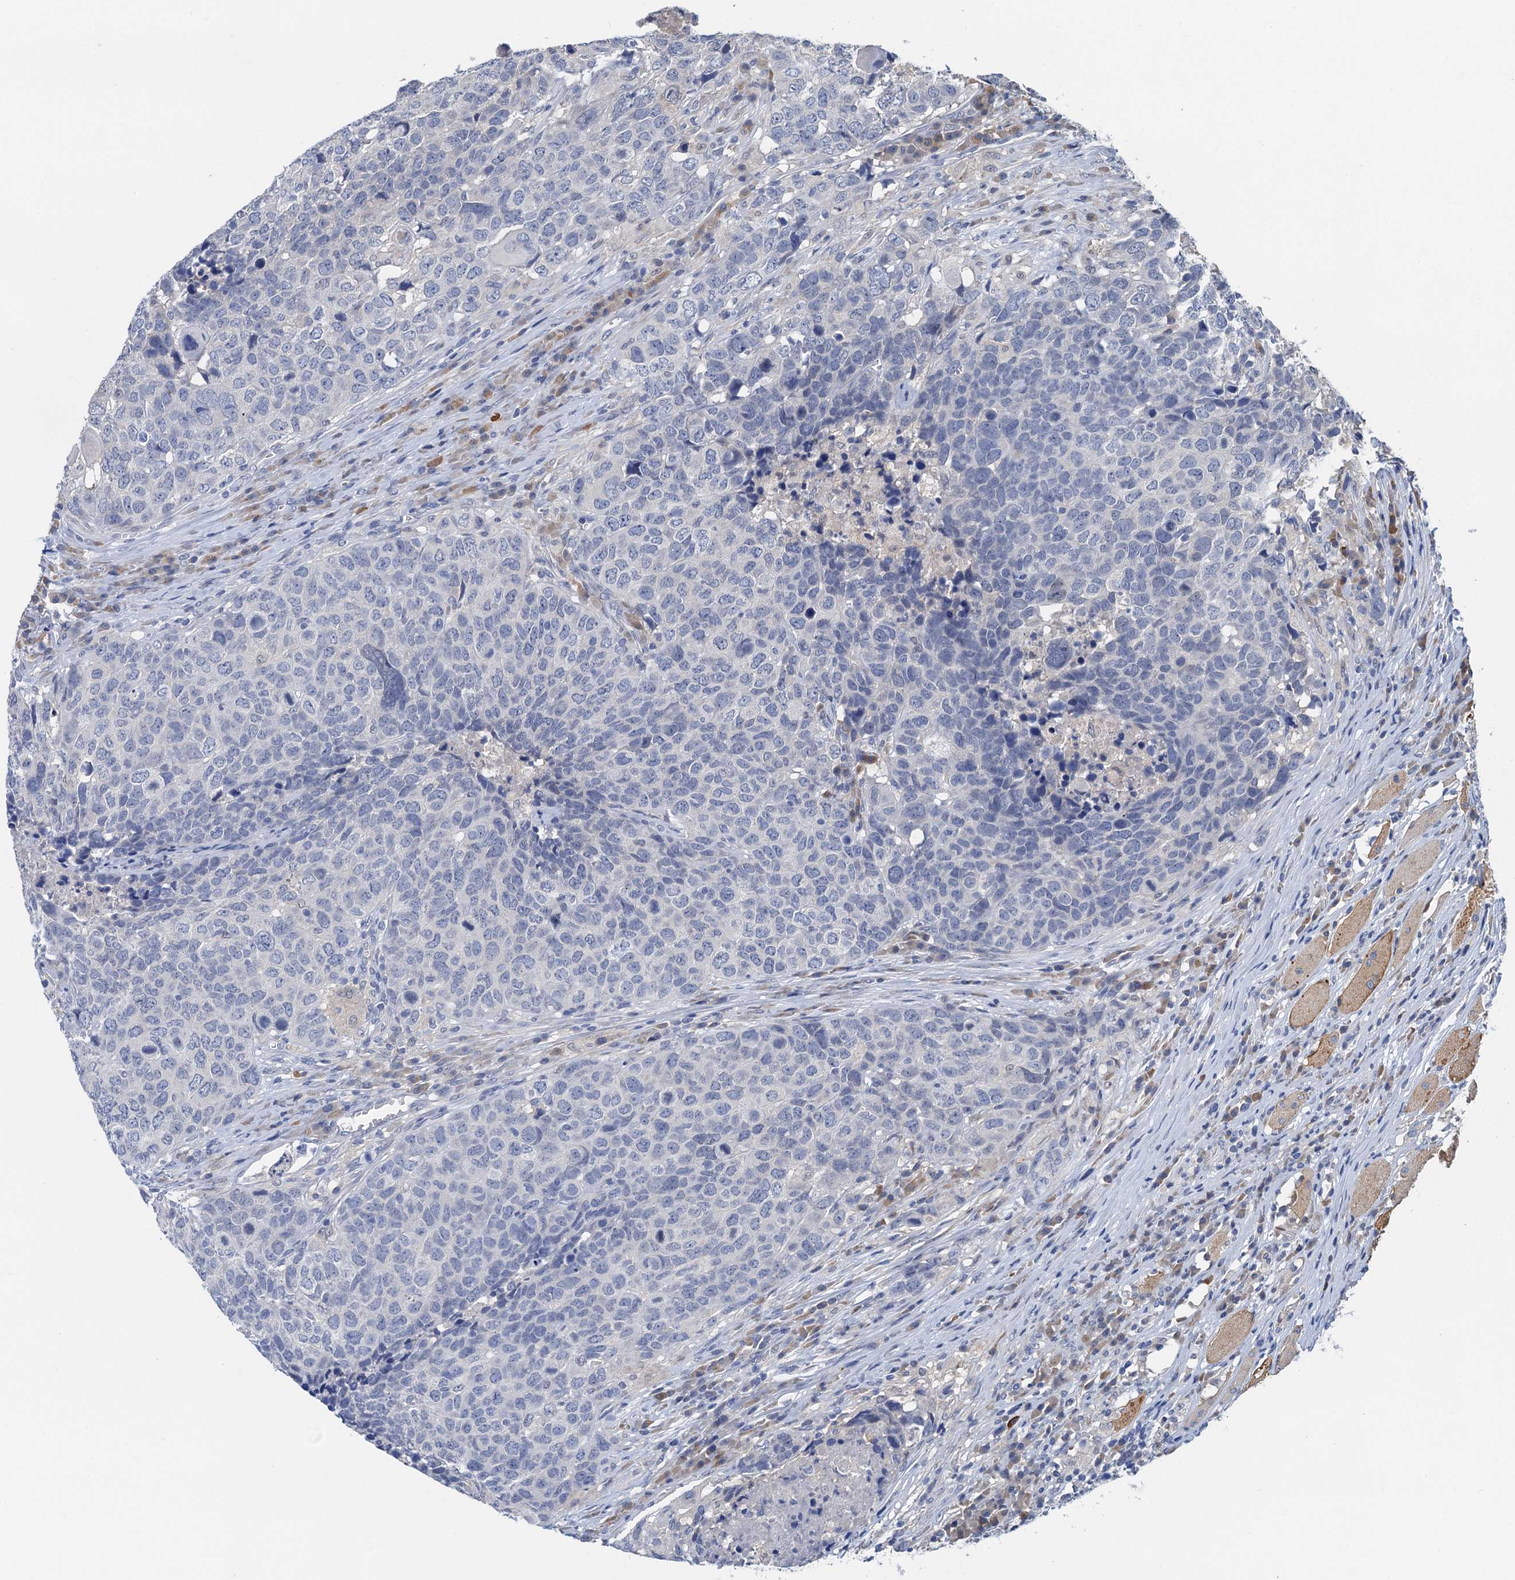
{"staining": {"intensity": "negative", "quantity": "none", "location": "none"}, "tissue": "head and neck cancer", "cell_type": "Tumor cells", "image_type": "cancer", "snomed": [{"axis": "morphology", "description": "Squamous cell carcinoma, NOS"}, {"axis": "topography", "description": "Head-Neck"}], "caption": "Immunohistochemistry photomicrograph of neoplastic tissue: human squamous cell carcinoma (head and neck) stained with DAB displays no significant protein staining in tumor cells.", "gene": "TMEM39B", "patient": {"sex": "male", "age": 66}}